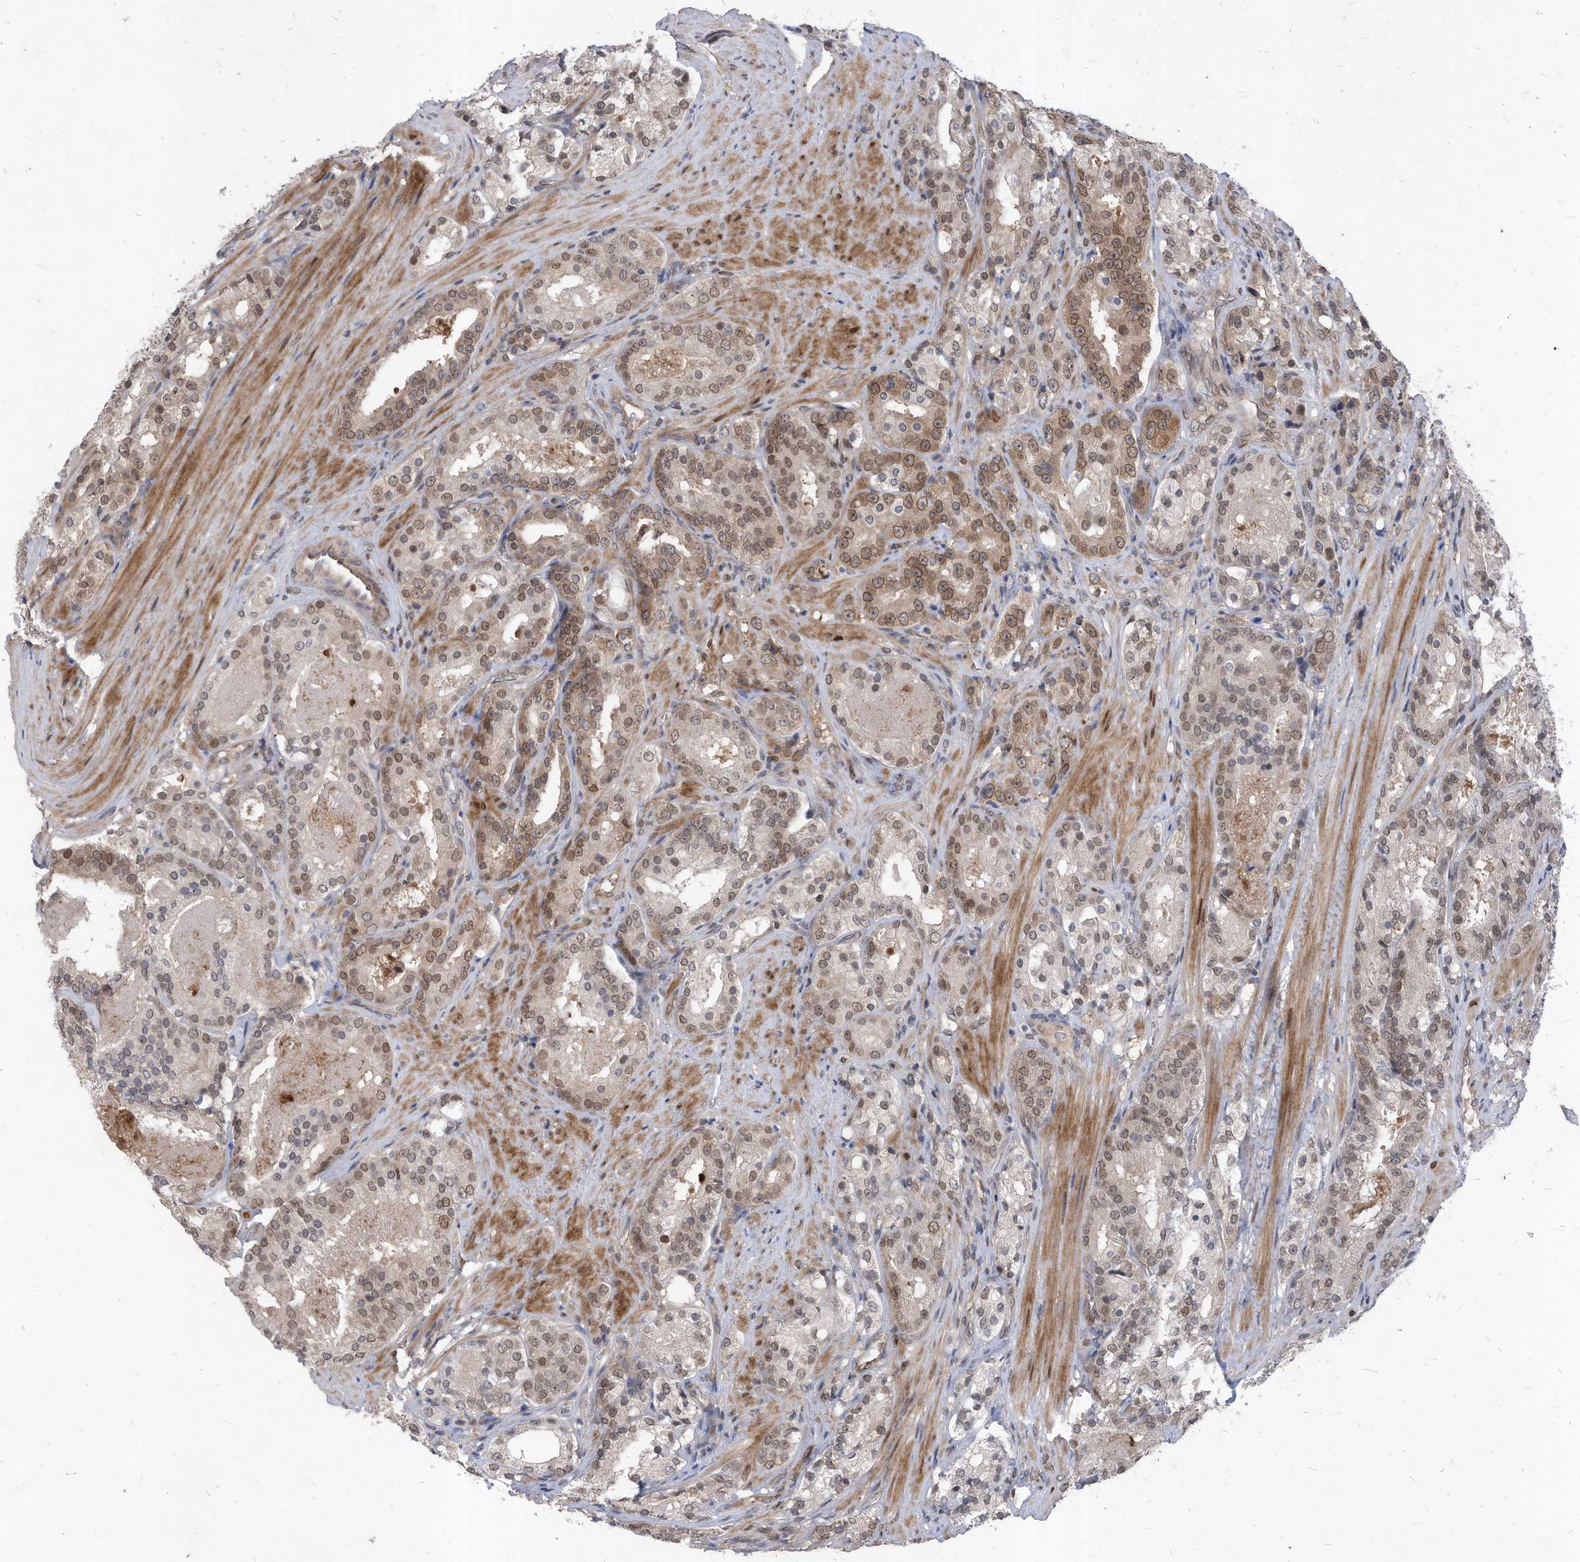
{"staining": {"intensity": "moderate", "quantity": "25%-75%", "location": "nuclear"}, "tissue": "prostate cancer", "cell_type": "Tumor cells", "image_type": "cancer", "snomed": [{"axis": "morphology", "description": "Adenocarcinoma, High grade"}, {"axis": "topography", "description": "Prostate"}], "caption": "Adenocarcinoma (high-grade) (prostate) stained with DAB immunohistochemistry (IHC) displays medium levels of moderate nuclear staining in approximately 25%-75% of tumor cells. Nuclei are stained in blue.", "gene": "KPNB1", "patient": {"sex": "male", "age": 60}}